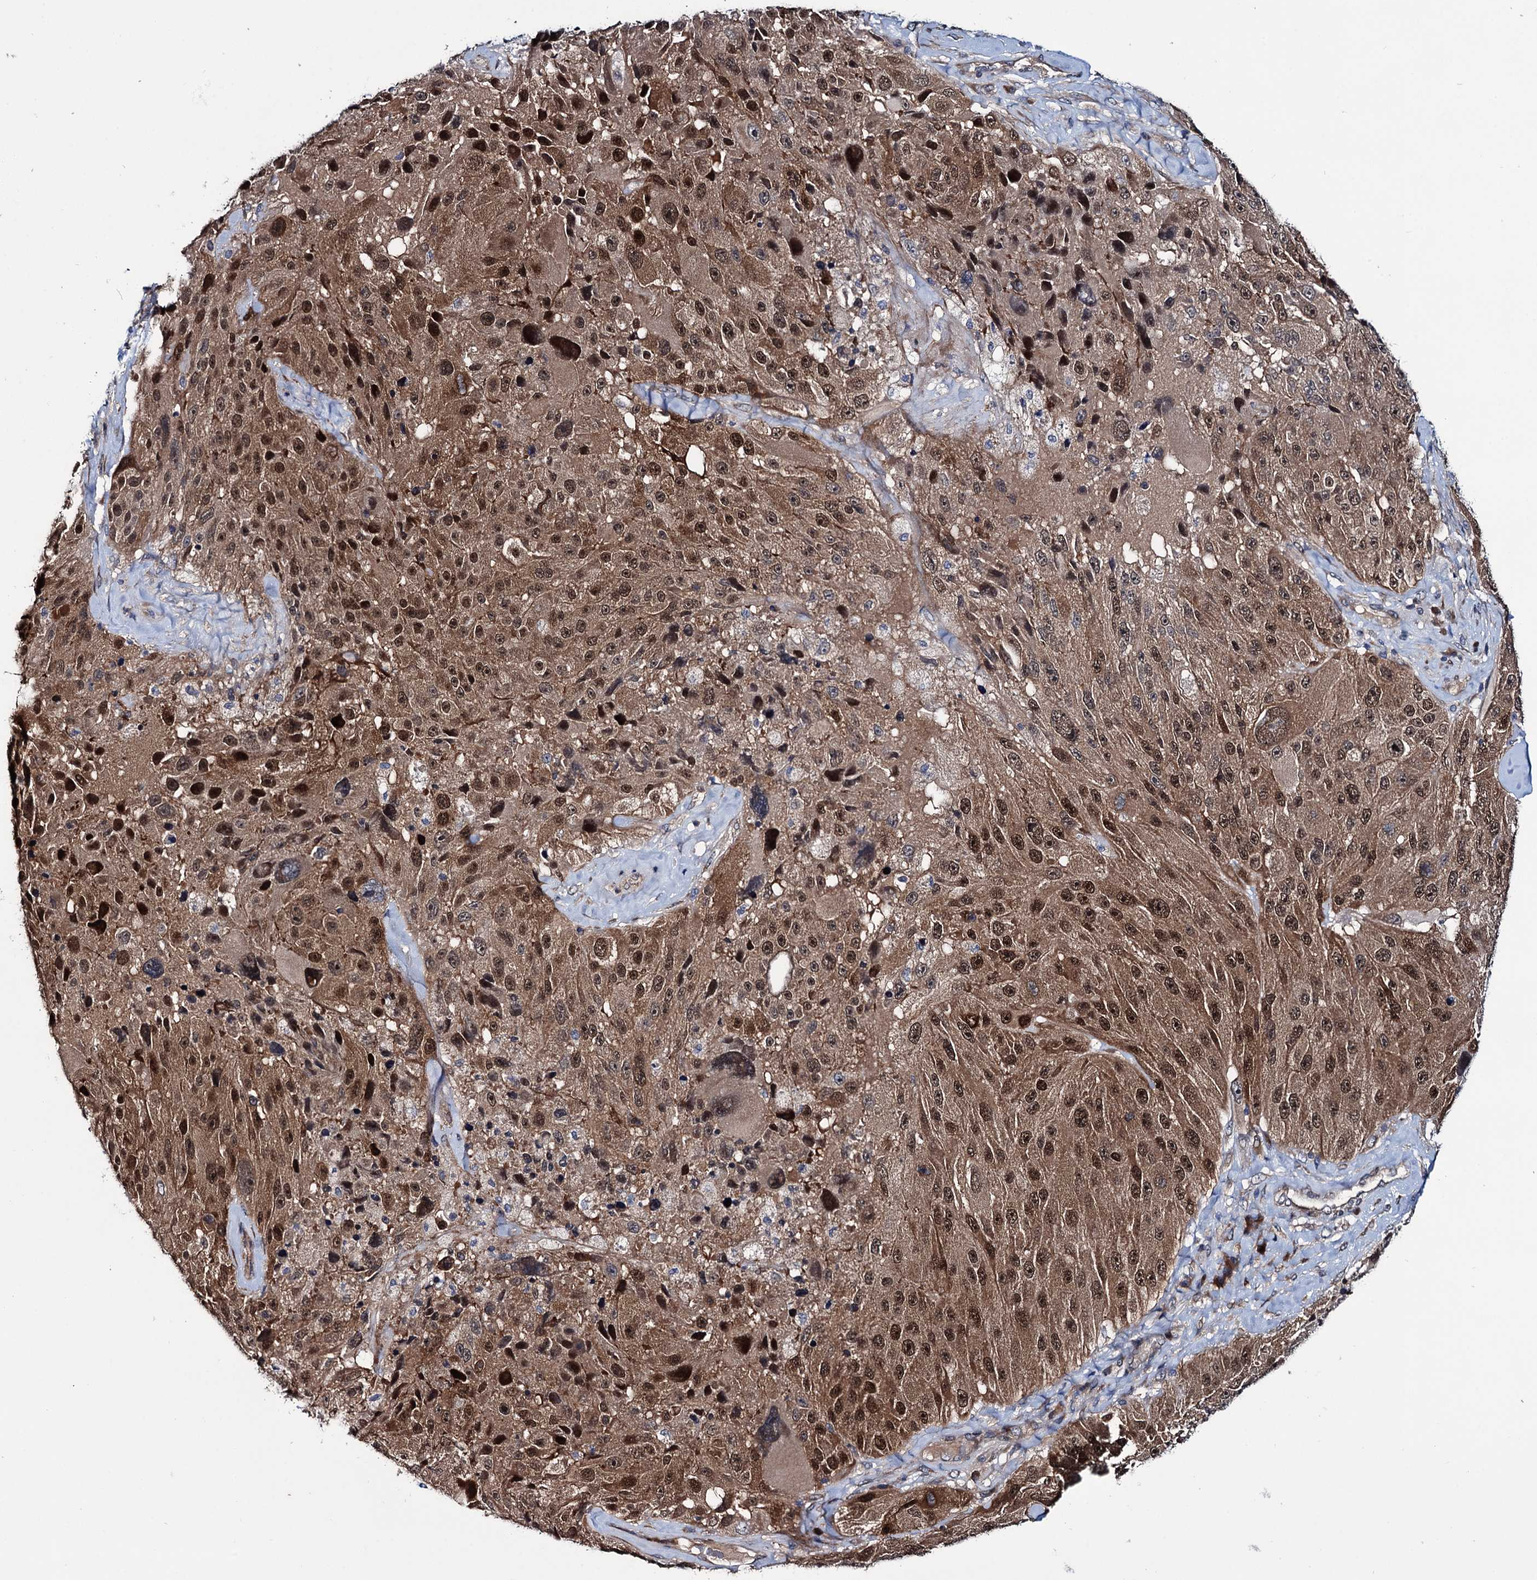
{"staining": {"intensity": "moderate", "quantity": "25%-75%", "location": "cytoplasmic/membranous,nuclear"}, "tissue": "melanoma", "cell_type": "Tumor cells", "image_type": "cancer", "snomed": [{"axis": "morphology", "description": "Malignant melanoma, Metastatic site"}, {"axis": "topography", "description": "Lymph node"}], "caption": "This histopathology image demonstrates immunohistochemistry staining of malignant melanoma (metastatic site), with medium moderate cytoplasmic/membranous and nuclear positivity in about 25%-75% of tumor cells.", "gene": "EYA4", "patient": {"sex": "male", "age": 62}}